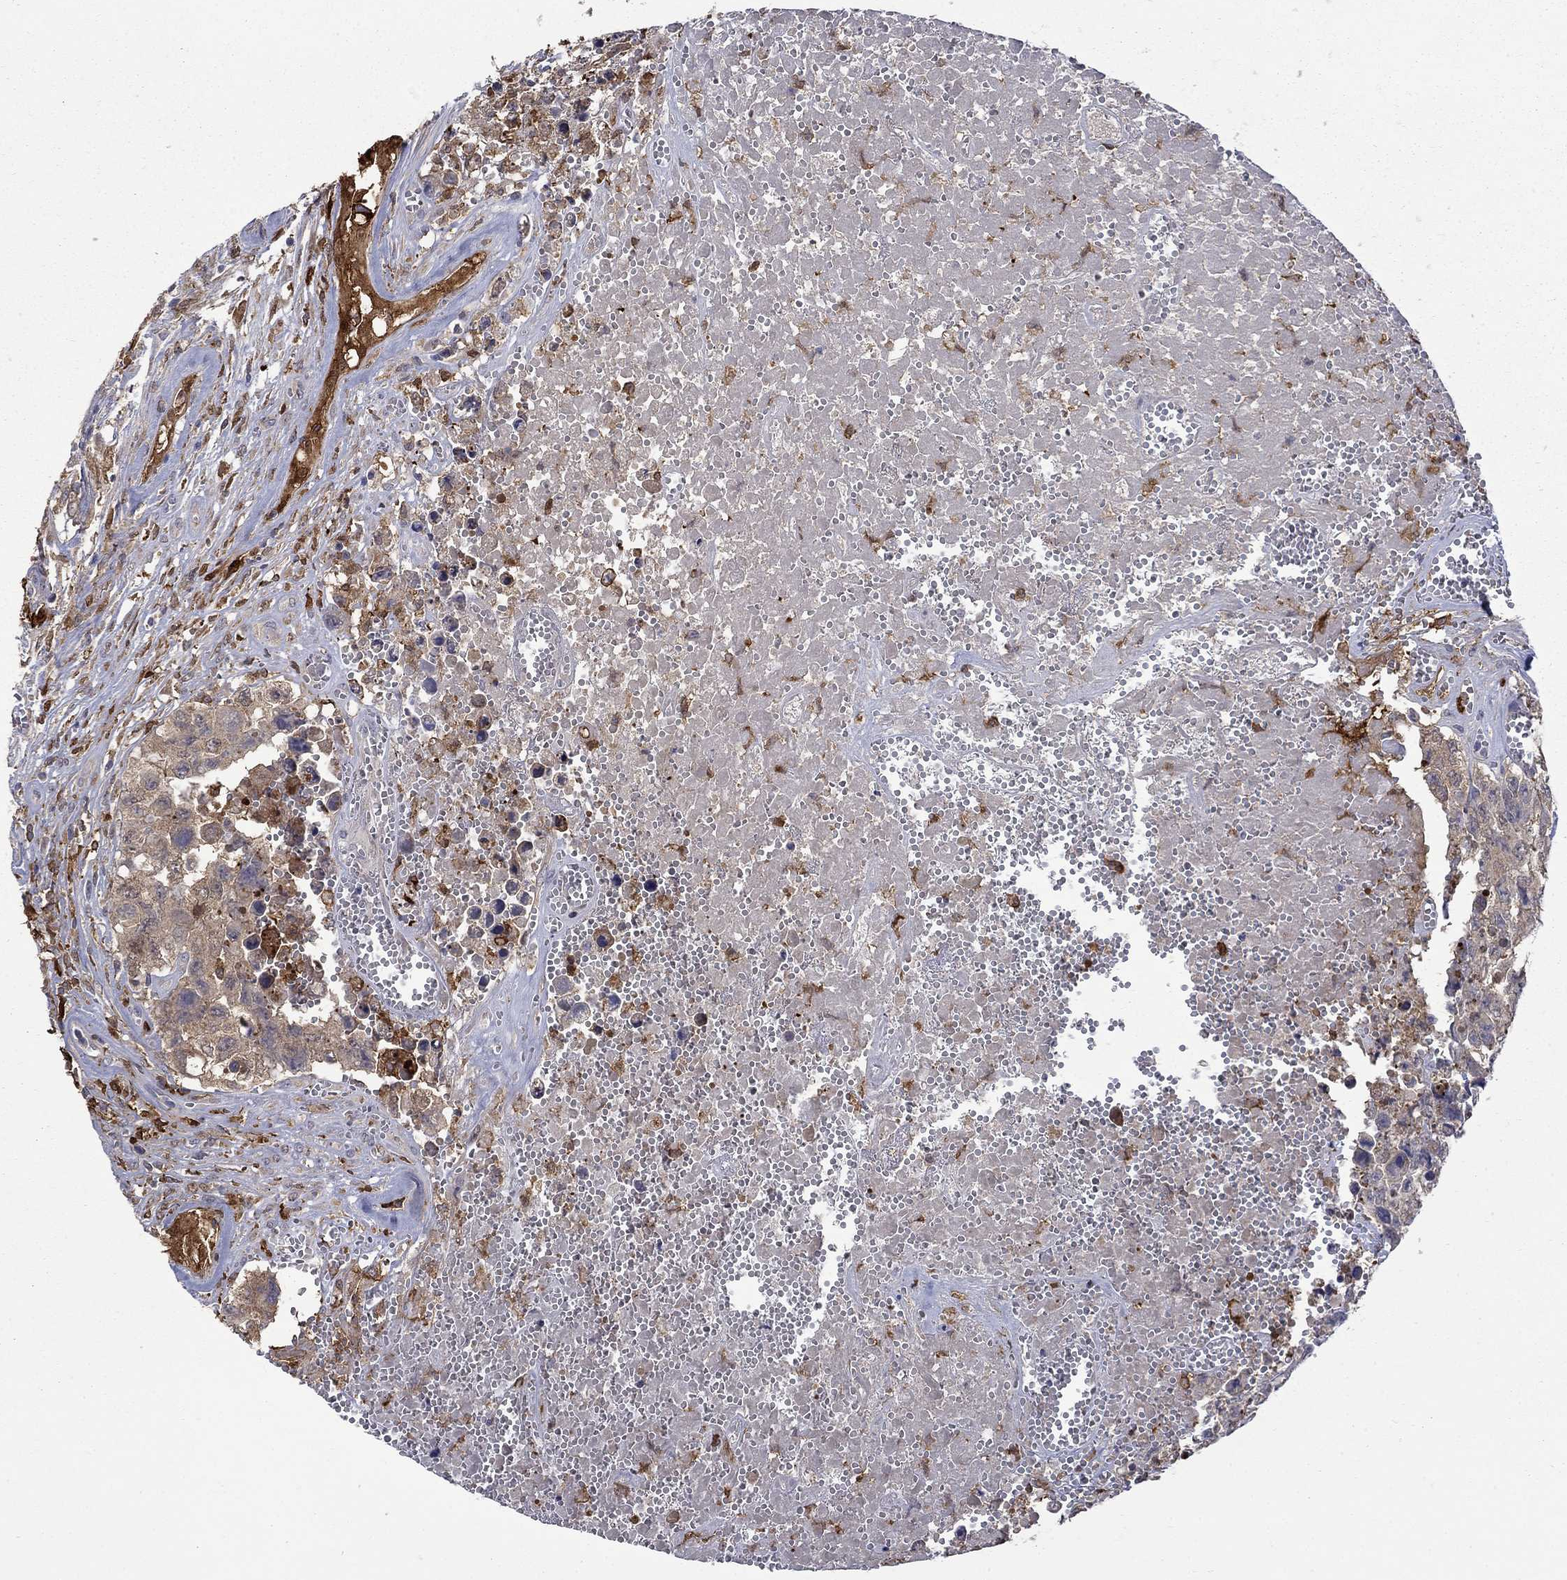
{"staining": {"intensity": "weak", "quantity": ">75%", "location": "cytoplasmic/membranous"}, "tissue": "testis cancer", "cell_type": "Tumor cells", "image_type": "cancer", "snomed": [{"axis": "morphology", "description": "Carcinoma, Embryonal, NOS"}, {"axis": "topography", "description": "Testis"}], "caption": "Protein staining displays weak cytoplasmic/membranous expression in about >75% of tumor cells in testis cancer.", "gene": "PCBP3", "patient": {"sex": "male", "age": 23}}